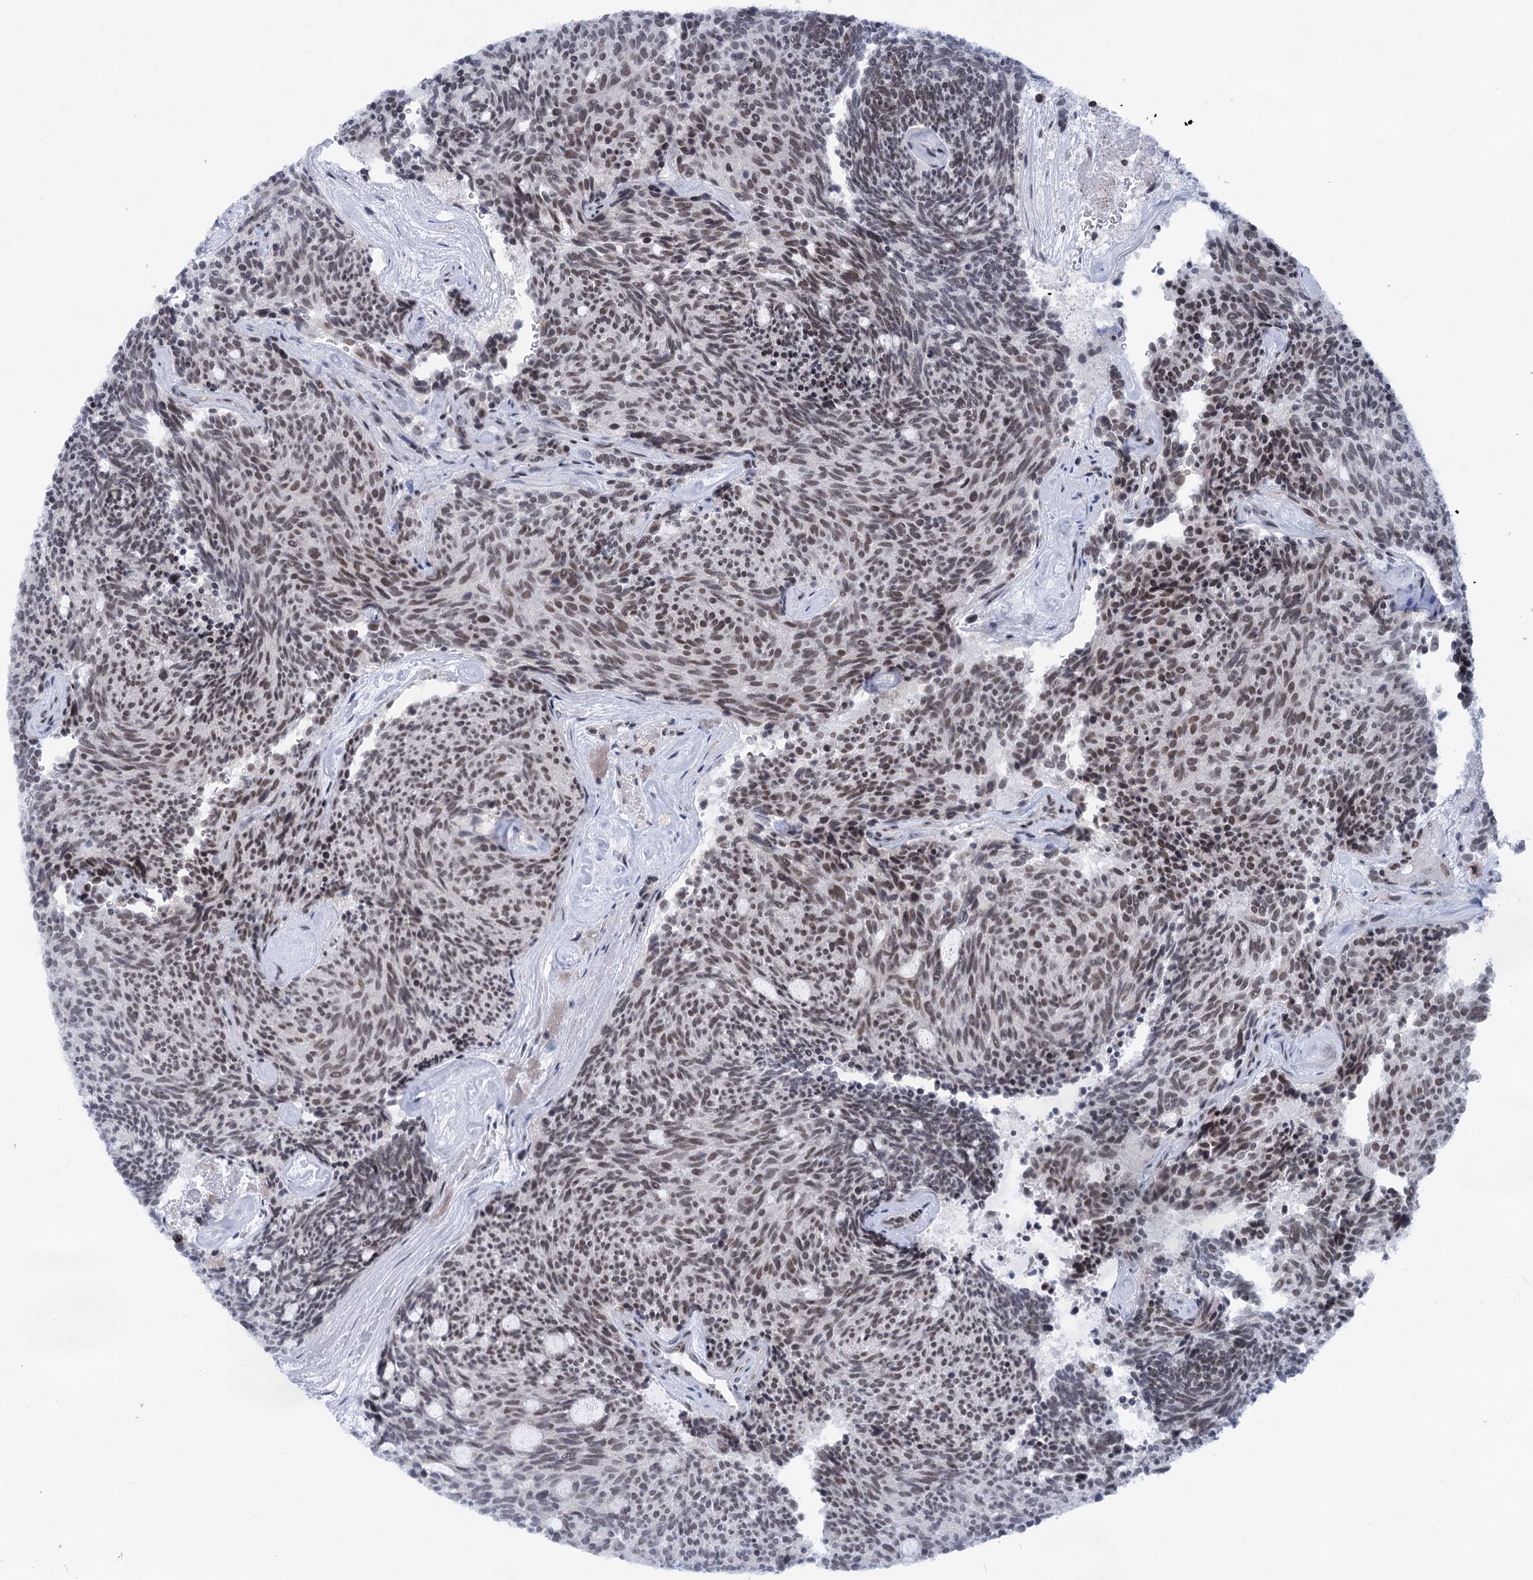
{"staining": {"intensity": "weak", "quantity": ">75%", "location": "nuclear"}, "tissue": "carcinoid", "cell_type": "Tumor cells", "image_type": "cancer", "snomed": [{"axis": "morphology", "description": "Carcinoid, malignant, NOS"}, {"axis": "topography", "description": "Pancreas"}], "caption": "Immunohistochemical staining of human carcinoid (malignant) exhibits low levels of weak nuclear protein positivity in about >75% of tumor cells.", "gene": "ZCCHC10", "patient": {"sex": "female", "age": 54}}